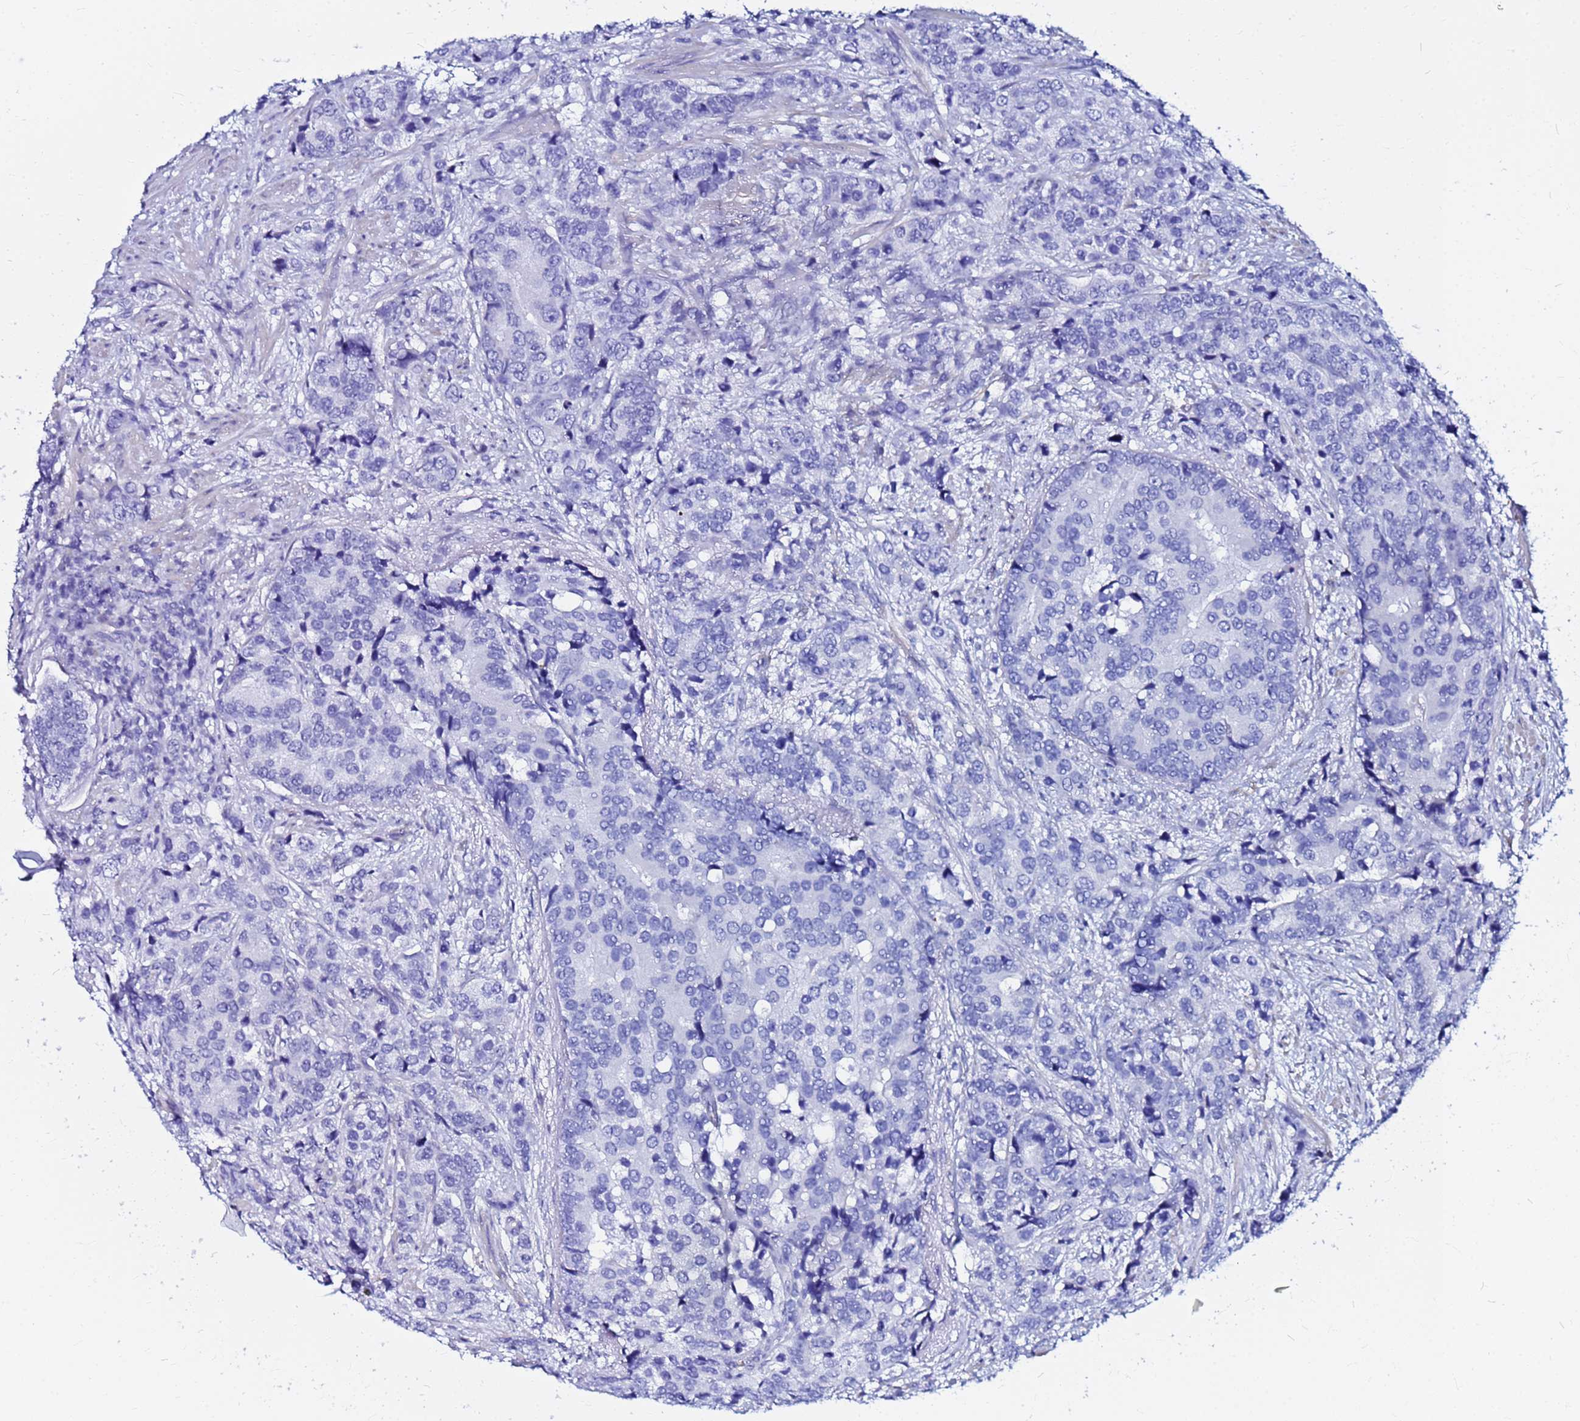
{"staining": {"intensity": "negative", "quantity": "none", "location": "none"}, "tissue": "prostate cancer", "cell_type": "Tumor cells", "image_type": "cancer", "snomed": [{"axis": "morphology", "description": "Adenocarcinoma, High grade"}, {"axis": "topography", "description": "Prostate"}], "caption": "Tumor cells show no significant staining in adenocarcinoma (high-grade) (prostate).", "gene": "JRKL", "patient": {"sex": "male", "age": 62}}